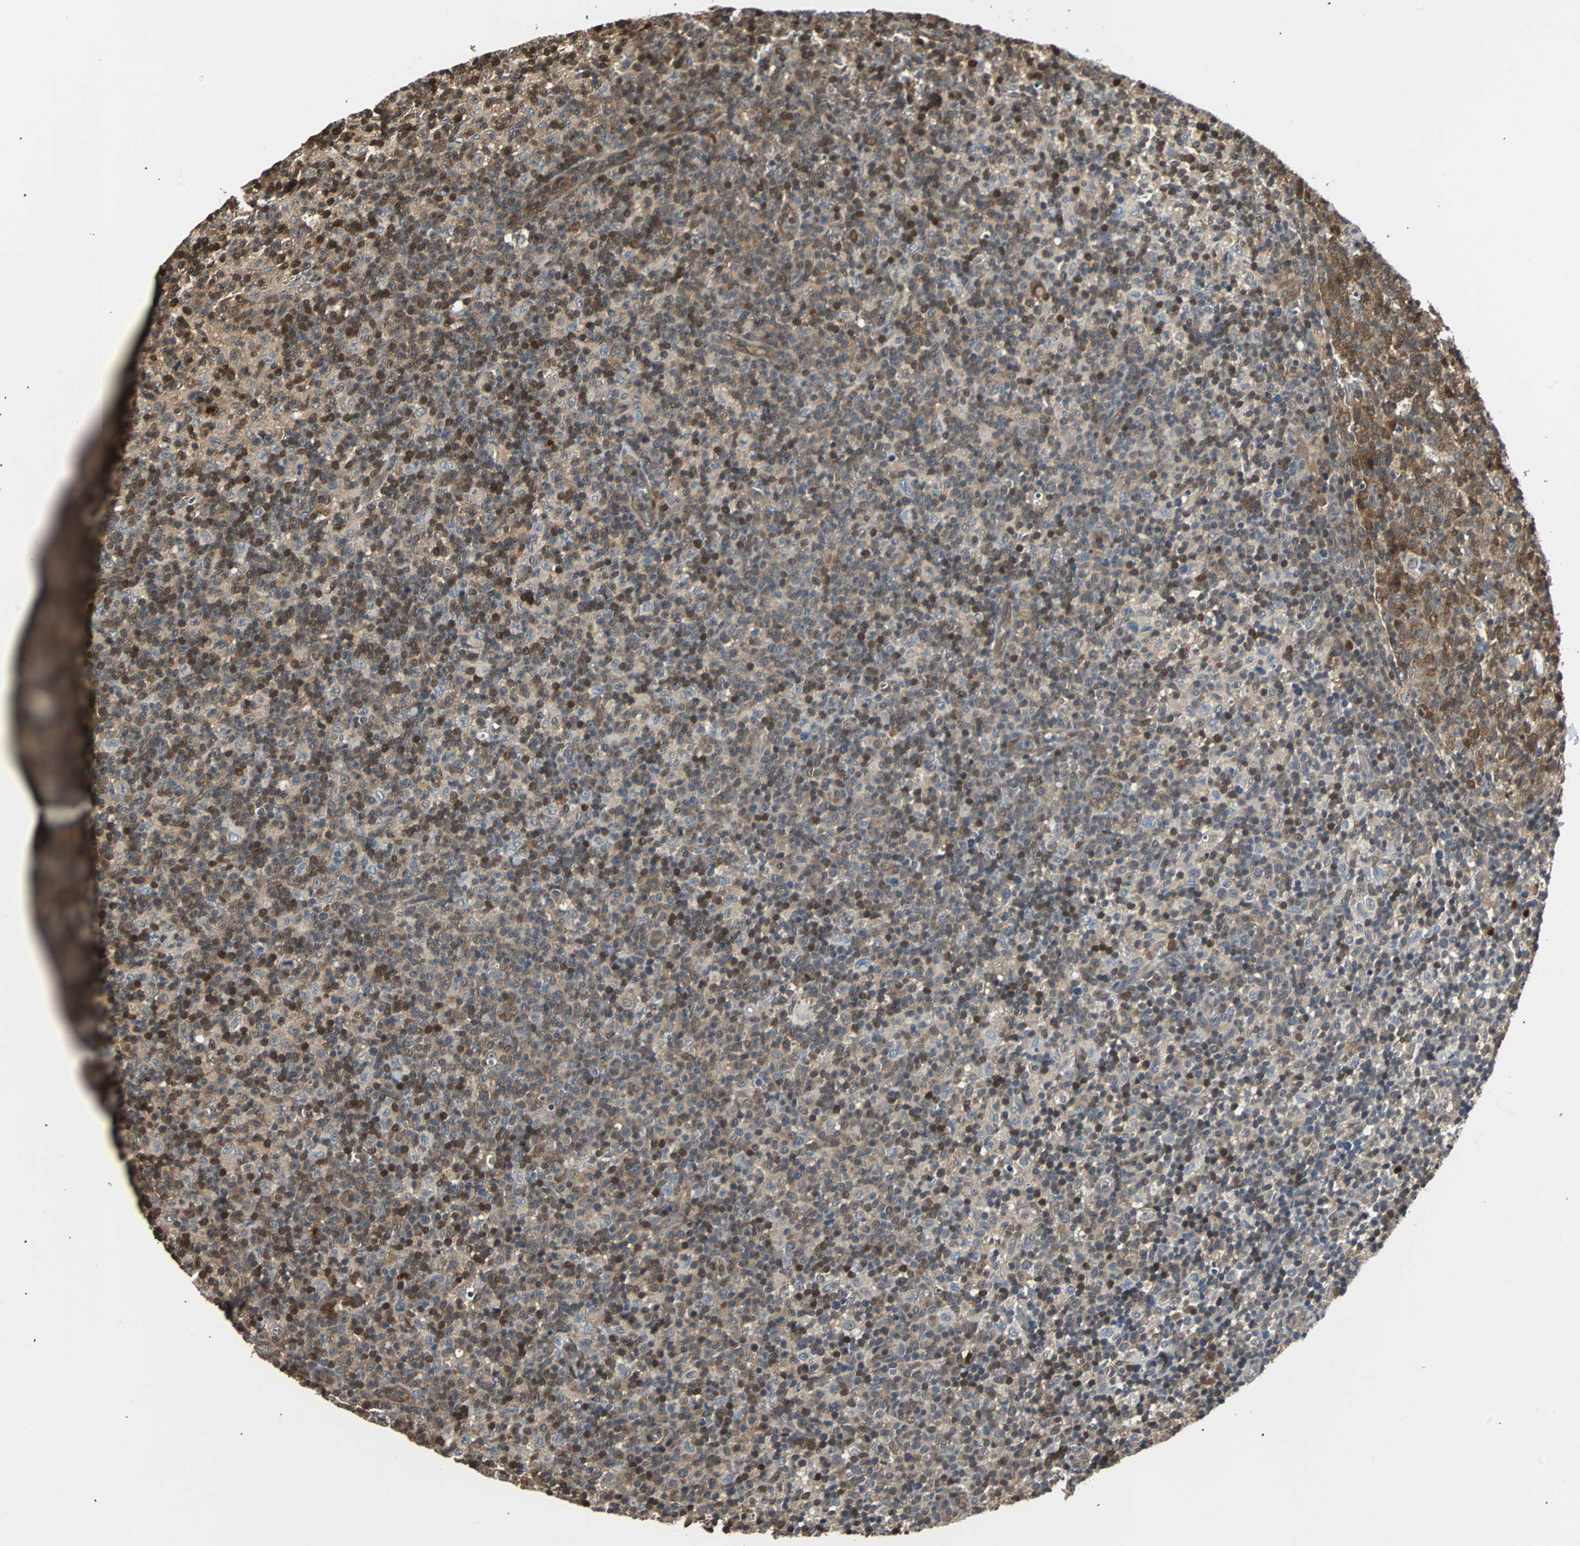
{"staining": {"intensity": "moderate", "quantity": ">75%", "location": "cytoplasmic/membranous,nuclear"}, "tissue": "lymph node", "cell_type": "Germinal center cells", "image_type": "normal", "snomed": [{"axis": "morphology", "description": "Normal tissue, NOS"}, {"axis": "morphology", "description": "Inflammation, NOS"}, {"axis": "topography", "description": "Lymph node"}], "caption": "DAB (3,3'-diaminobenzidine) immunohistochemical staining of benign lymph node exhibits moderate cytoplasmic/membranous,nuclear protein positivity in about >75% of germinal center cells.", "gene": "PRDX6", "patient": {"sex": "male", "age": 55}}